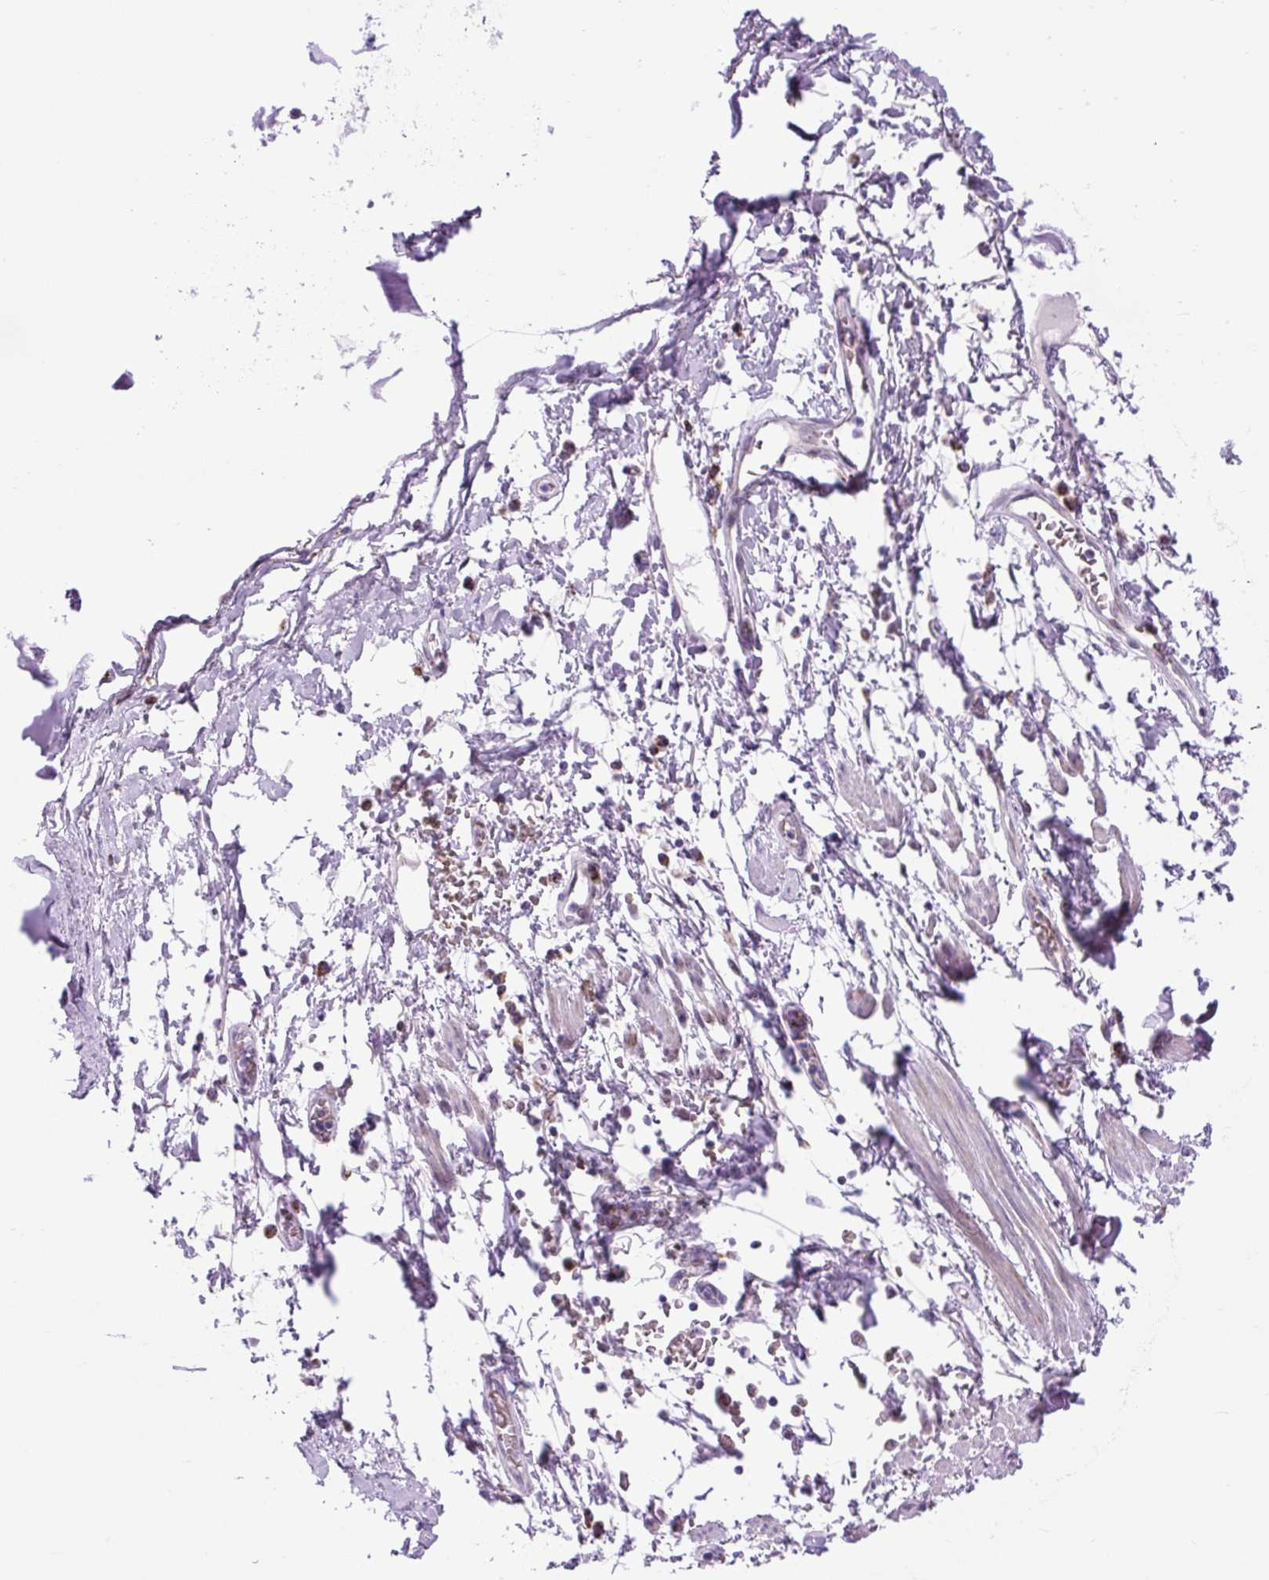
{"staining": {"intensity": "negative", "quantity": "none", "location": "none"}, "tissue": "adipose tissue", "cell_type": "Adipocytes", "image_type": "normal", "snomed": [{"axis": "morphology", "description": "Normal tissue, NOS"}, {"axis": "morphology", "description": "Degeneration, NOS"}, {"axis": "topography", "description": "Cartilage tissue"}, {"axis": "topography", "description": "Lung"}], "caption": "DAB (3,3'-diaminobenzidine) immunohistochemical staining of normal adipose tissue shows no significant expression in adipocytes.", "gene": "SCO2", "patient": {"sex": "female", "age": 61}}